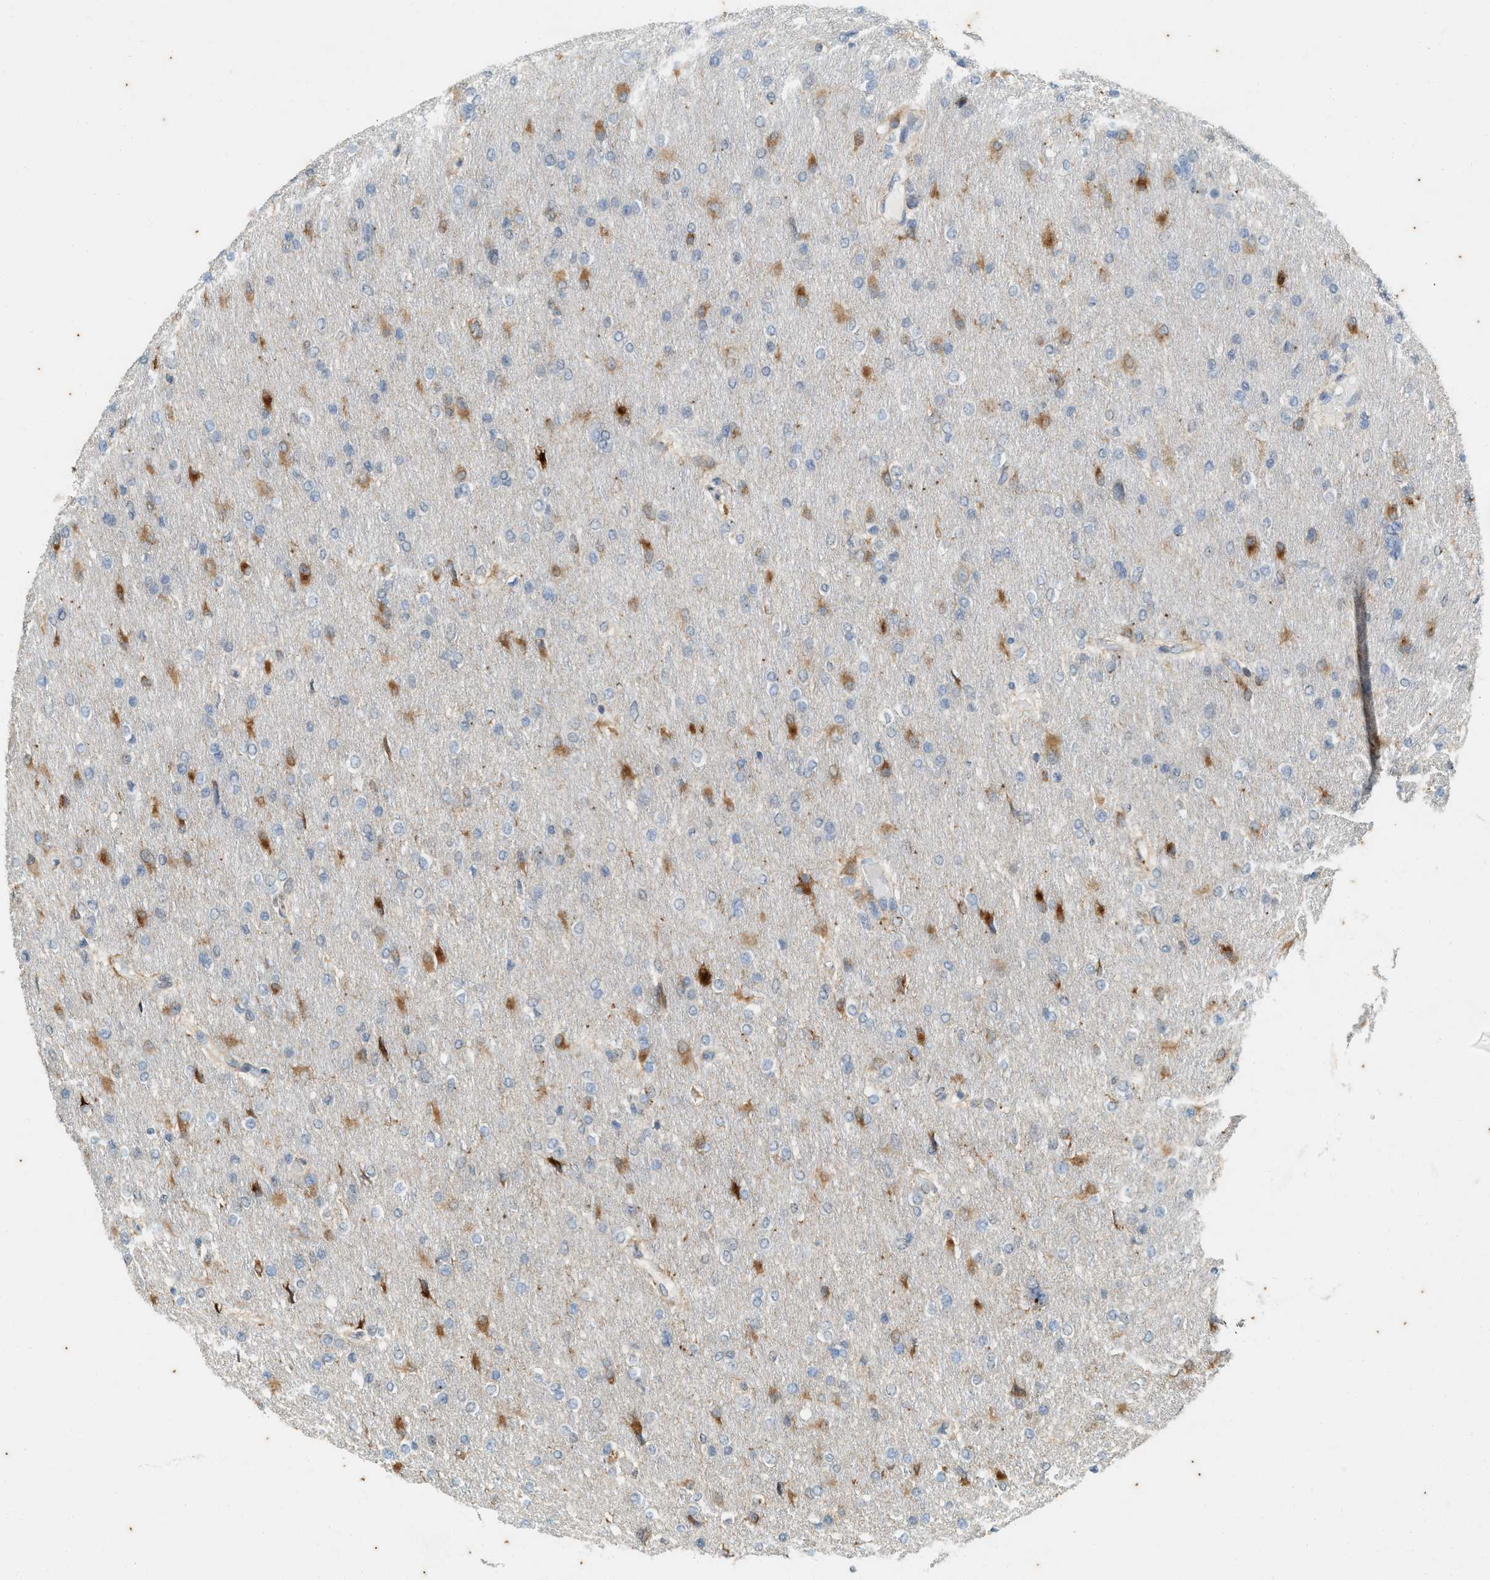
{"staining": {"intensity": "moderate", "quantity": "<25%", "location": "cytoplasmic/membranous"}, "tissue": "glioma", "cell_type": "Tumor cells", "image_type": "cancer", "snomed": [{"axis": "morphology", "description": "Glioma, malignant, High grade"}, {"axis": "topography", "description": "Cerebral cortex"}], "caption": "Malignant high-grade glioma stained for a protein (brown) shows moderate cytoplasmic/membranous positive staining in about <25% of tumor cells.", "gene": "CHPF2", "patient": {"sex": "female", "age": 36}}